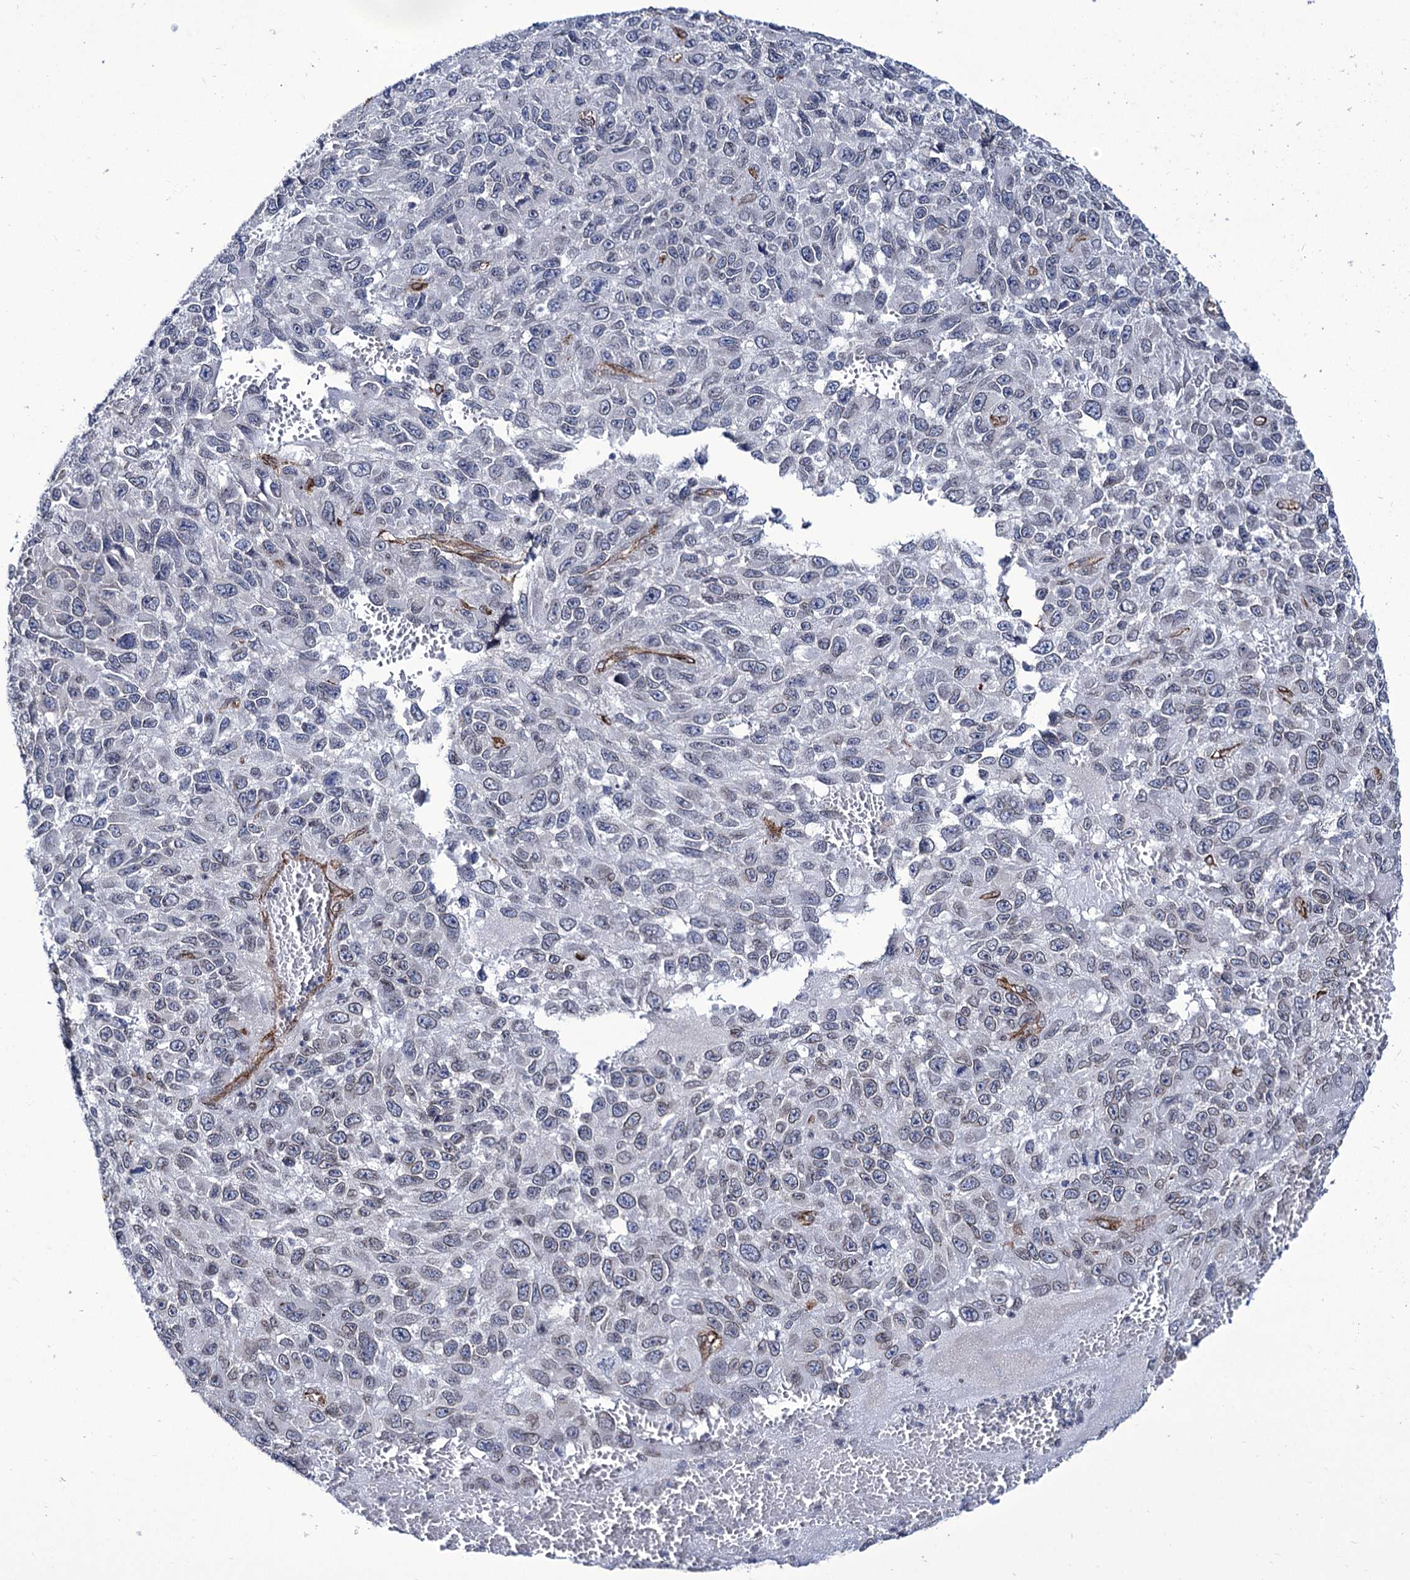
{"staining": {"intensity": "negative", "quantity": "none", "location": "none"}, "tissue": "melanoma", "cell_type": "Tumor cells", "image_type": "cancer", "snomed": [{"axis": "morphology", "description": "Normal tissue, NOS"}, {"axis": "morphology", "description": "Malignant melanoma, NOS"}, {"axis": "topography", "description": "Skin"}], "caption": "High magnification brightfield microscopy of melanoma stained with DAB (brown) and counterstained with hematoxylin (blue): tumor cells show no significant staining. (DAB (3,3'-diaminobenzidine) IHC with hematoxylin counter stain).", "gene": "ZC3H12C", "patient": {"sex": "female", "age": 96}}